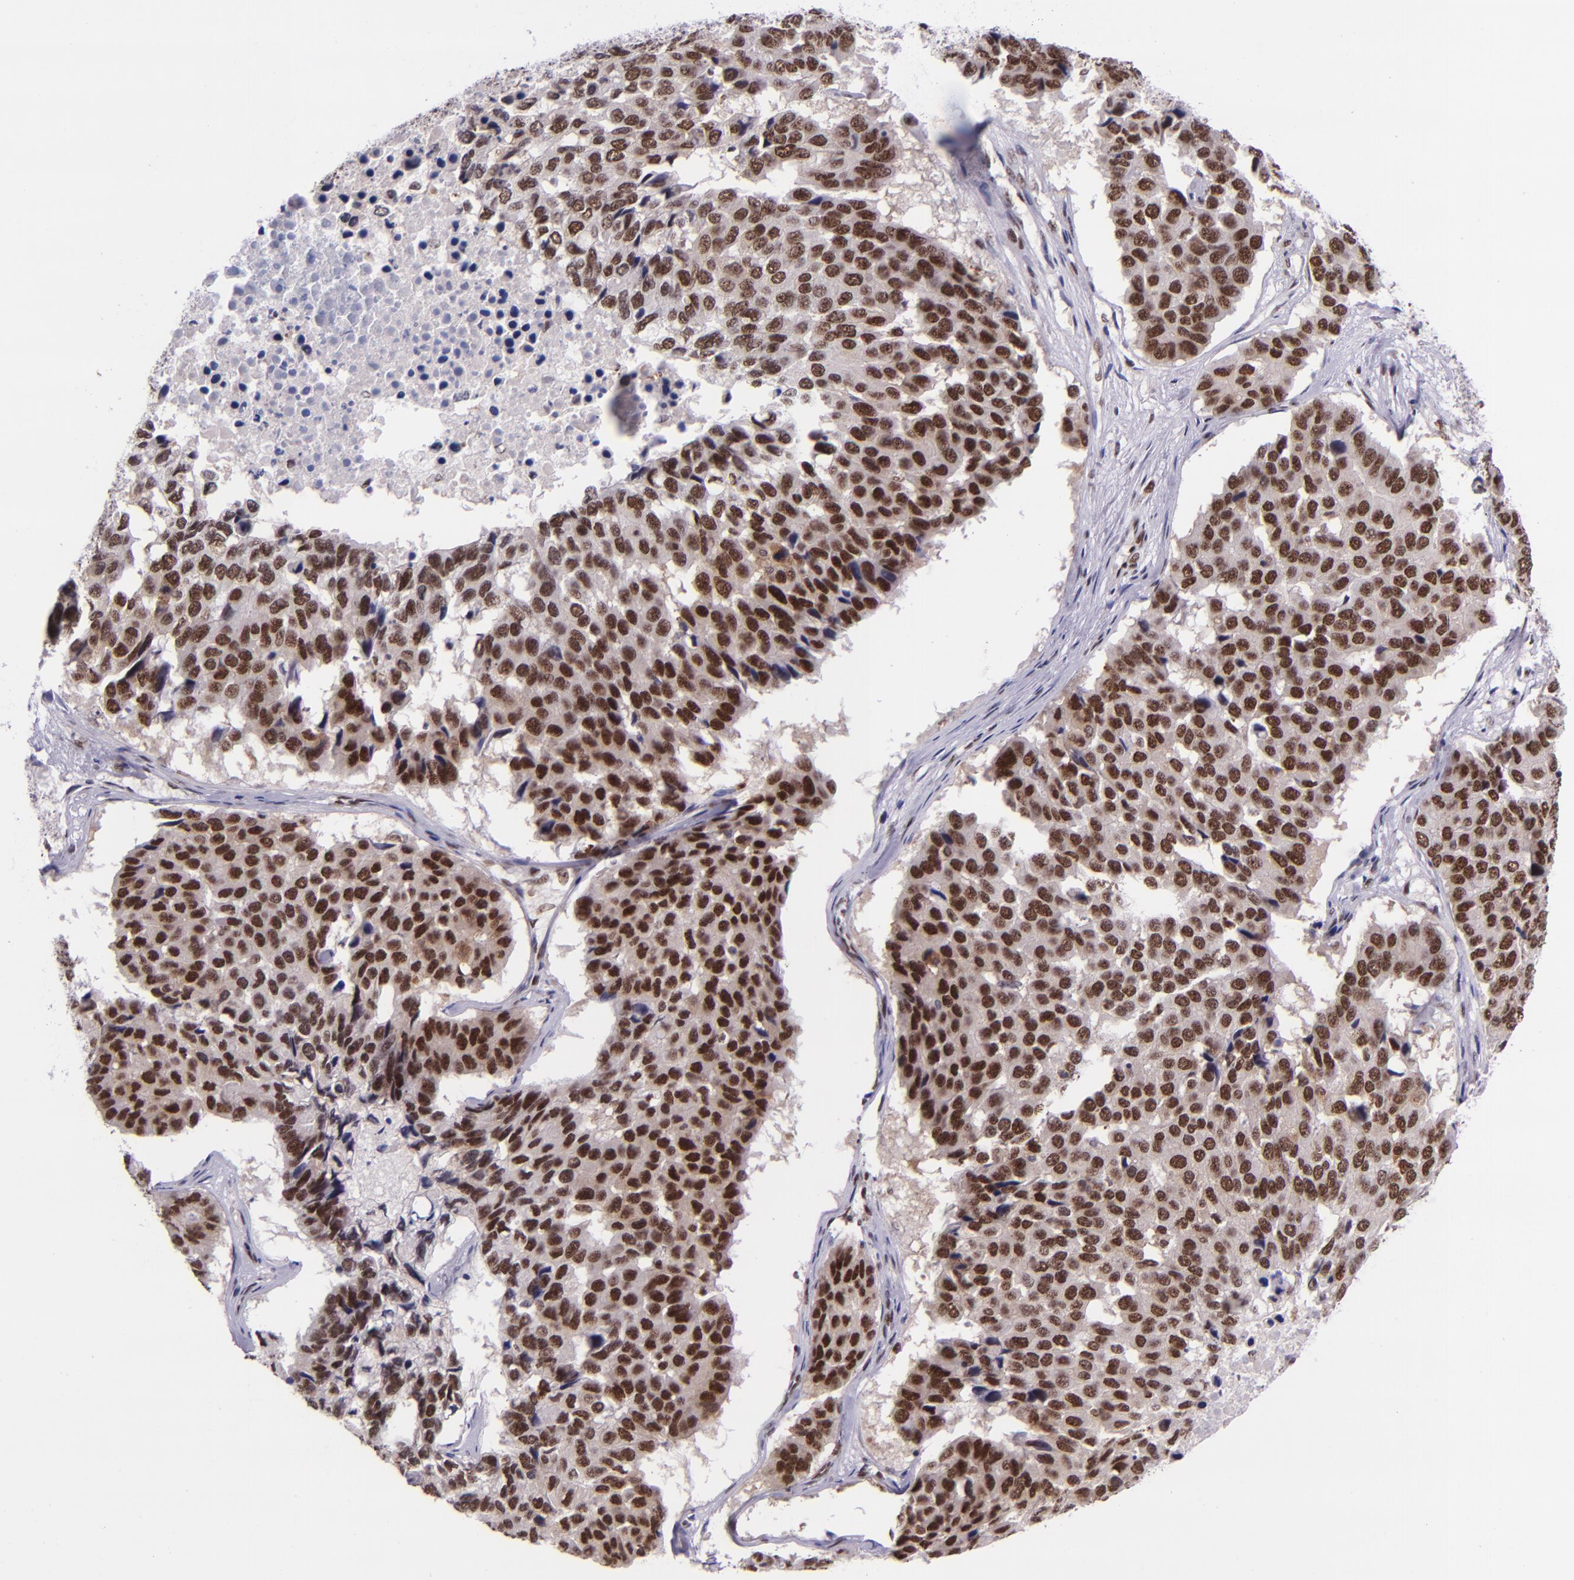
{"staining": {"intensity": "strong", "quantity": ">75%", "location": "nuclear"}, "tissue": "pancreatic cancer", "cell_type": "Tumor cells", "image_type": "cancer", "snomed": [{"axis": "morphology", "description": "Adenocarcinoma, NOS"}, {"axis": "topography", "description": "Pancreas"}], "caption": "The image shows staining of adenocarcinoma (pancreatic), revealing strong nuclear protein expression (brown color) within tumor cells. Using DAB (3,3'-diaminobenzidine) (brown) and hematoxylin (blue) stains, captured at high magnification using brightfield microscopy.", "gene": "GPKOW", "patient": {"sex": "male", "age": 50}}